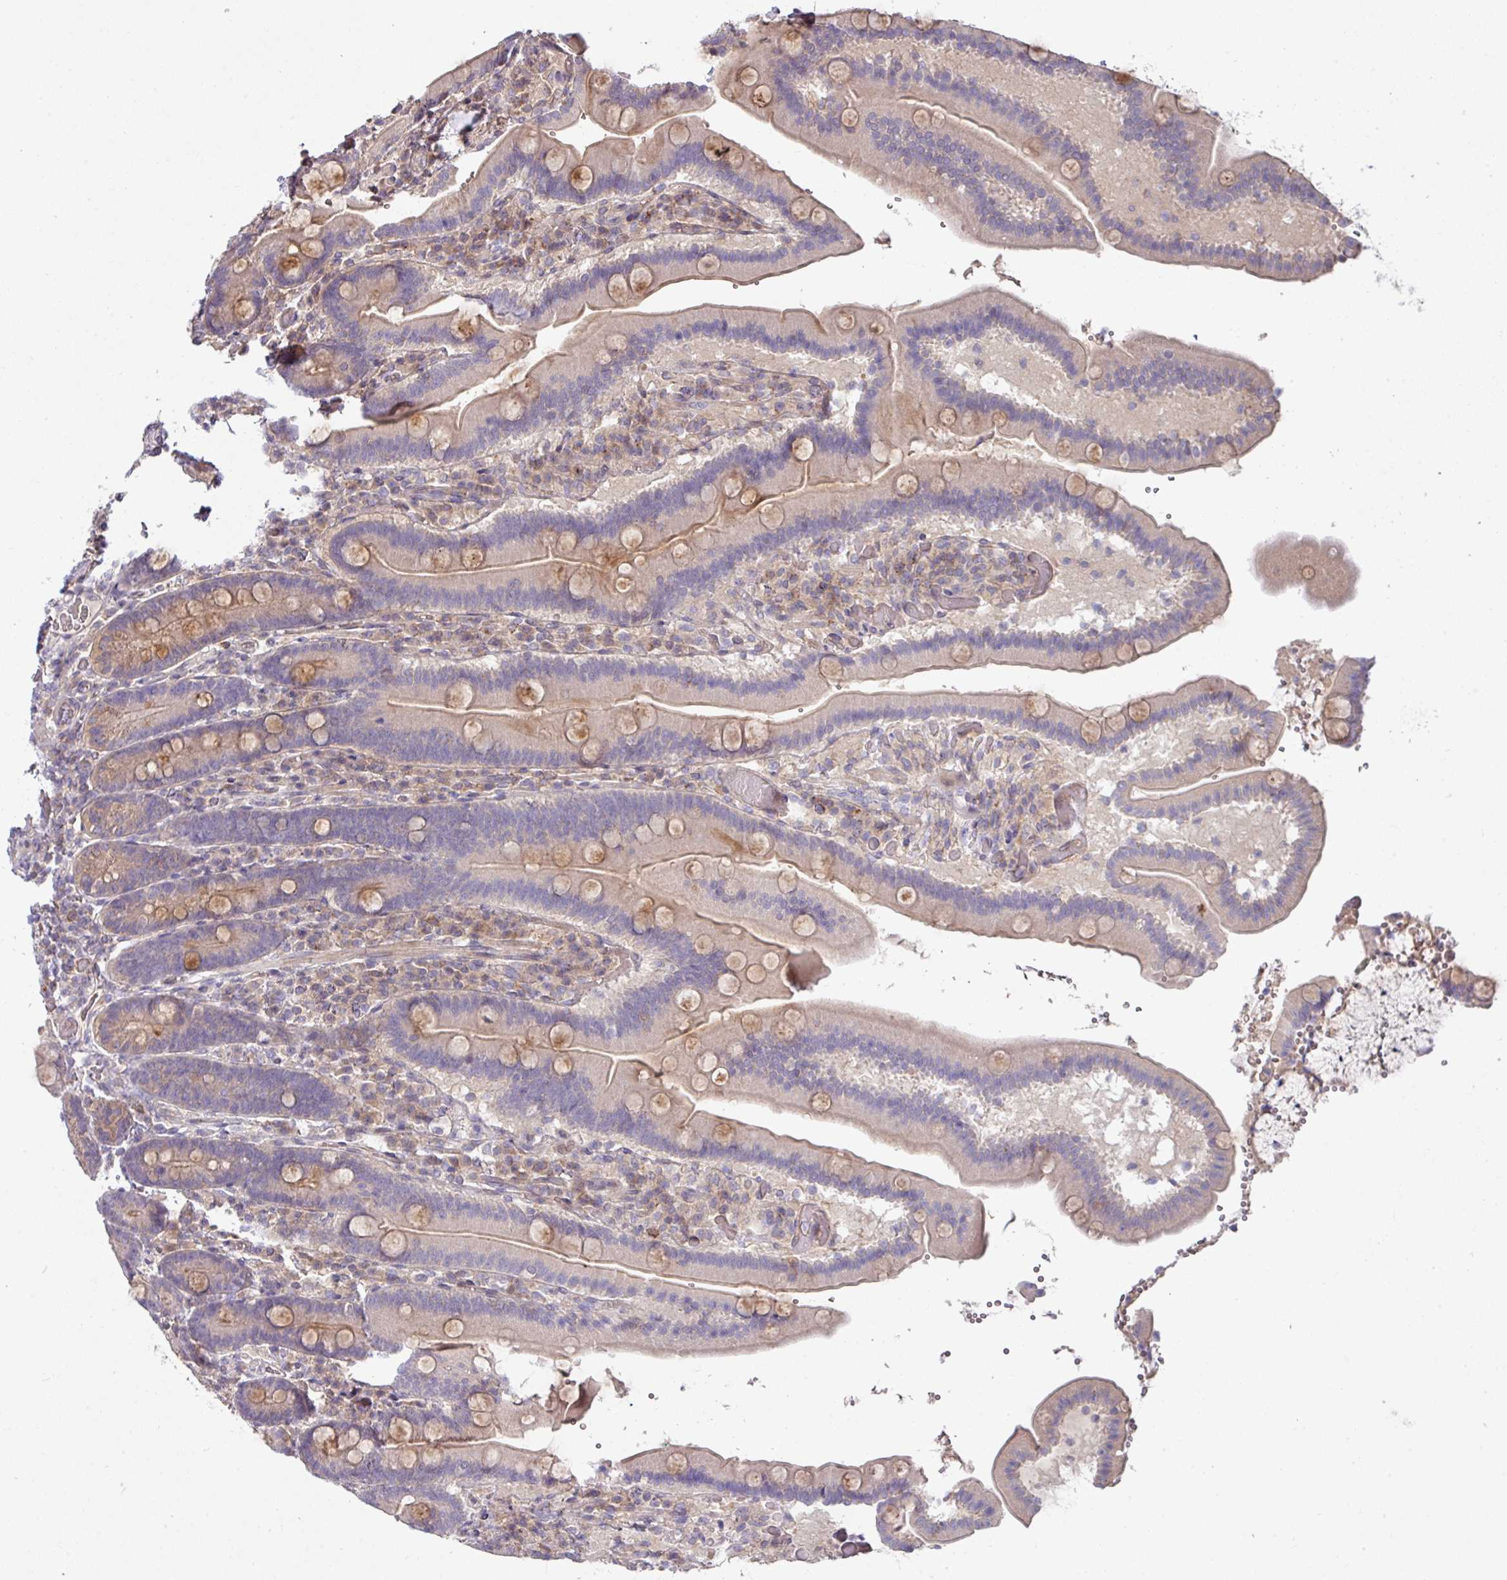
{"staining": {"intensity": "moderate", "quantity": "<25%", "location": "cytoplasmic/membranous"}, "tissue": "duodenum", "cell_type": "Glandular cells", "image_type": "normal", "snomed": [{"axis": "morphology", "description": "Normal tissue, NOS"}, {"axis": "topography", "description": "Duodenum"}], "caption": "Immunohistochemical staining of benign human duodenum reveals low levels of moderate cytoplasmic/membranous positivity in about <25% of glandular cells. The protein is shown in brown color, while the nuclei are stained blue.", "gene": "SLAMF6", "patient": {"sex": "female", "age": 62}}